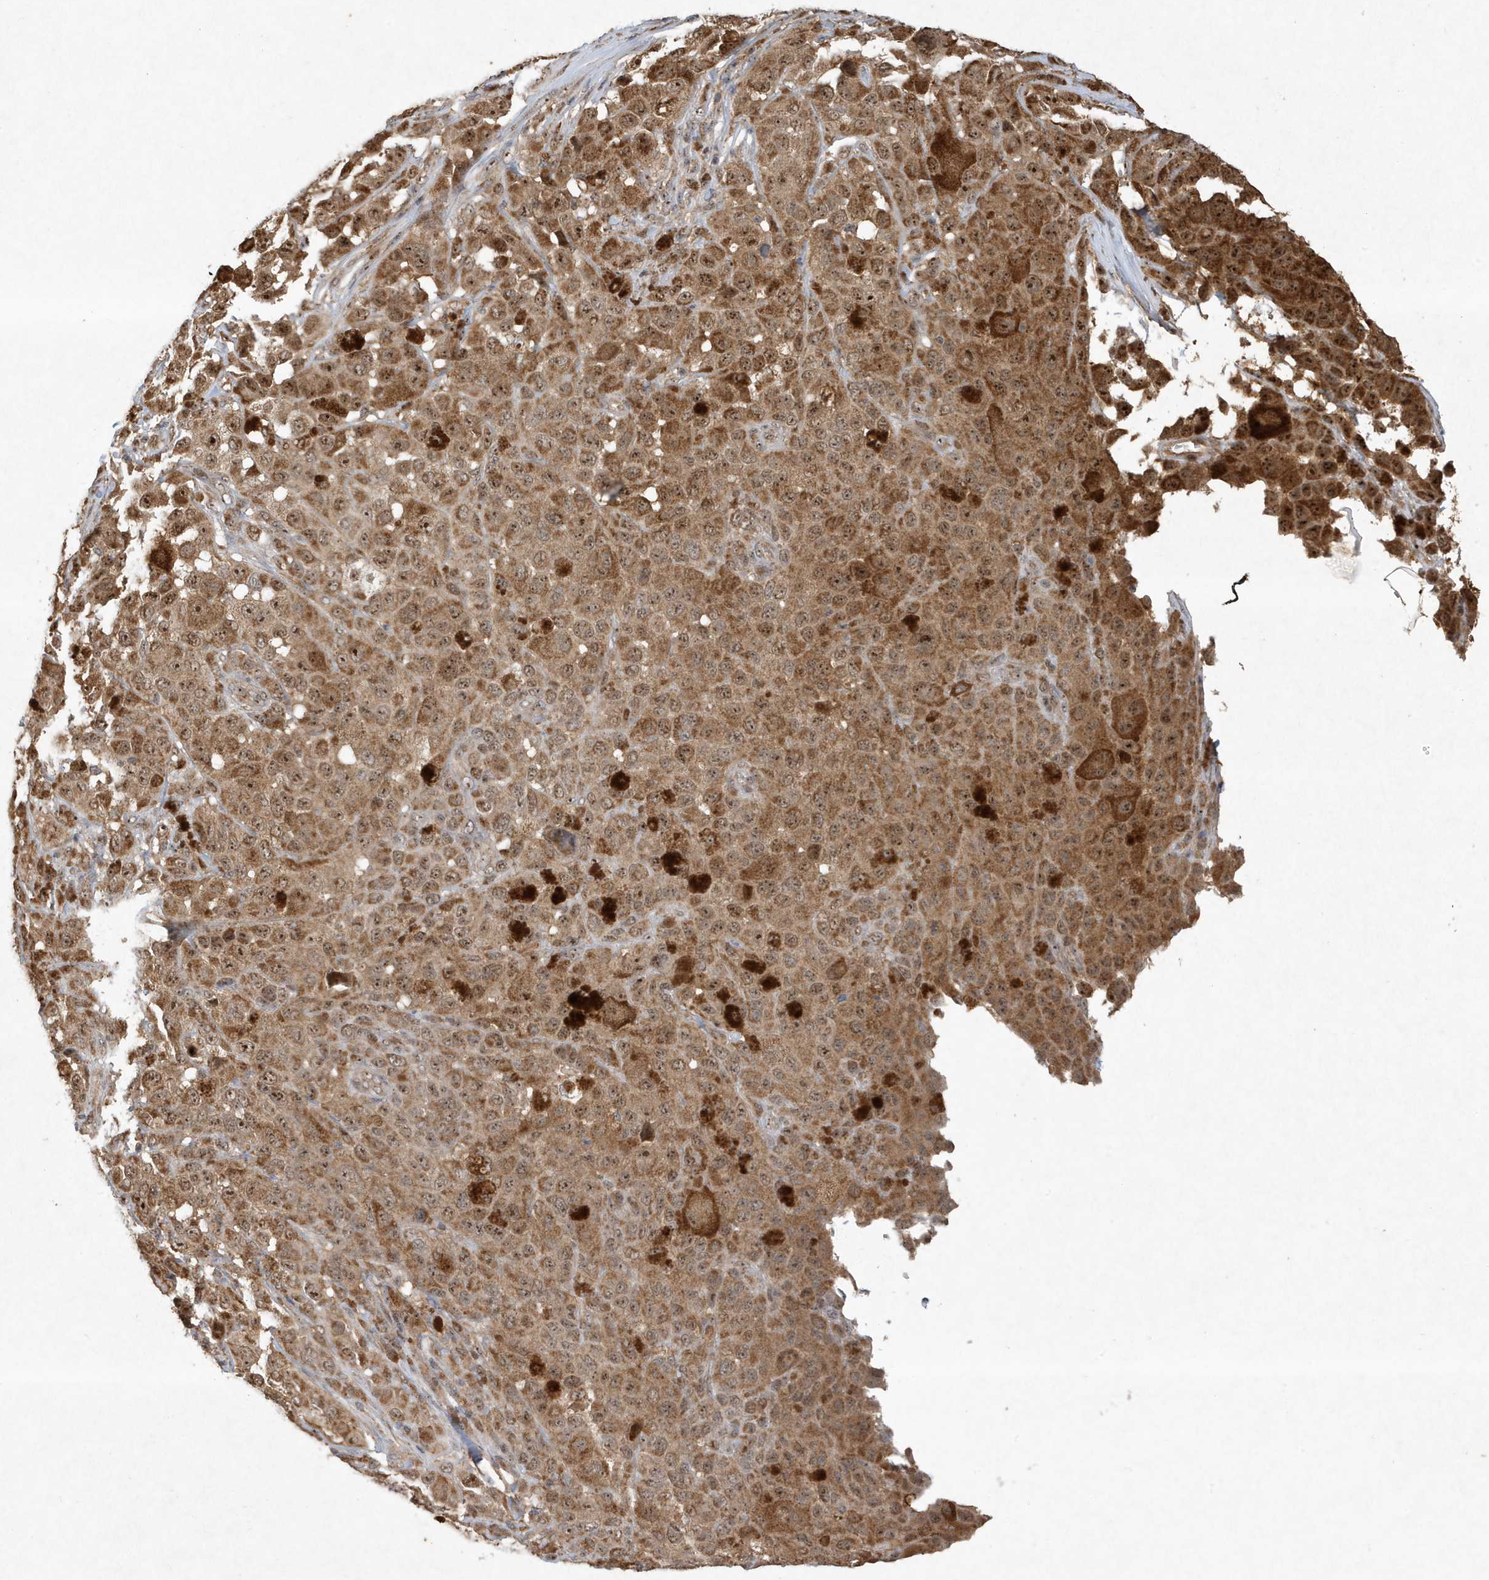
{"staining": {"intensity": "strong", "quantity": ">75%", "location": "cytoplasmic/membranous,nuclear"}, "tissue": "melanoma", "cell_type": "Tumor cells", "image_type": "cancer", "snomed": [{"axis": "morphology", "description": "Malignant melanoma, NOS"}, {"axis": "topography", "description": "Skin"}], "caption": "This image displays immunohistochemistry (IHC) staining of malignant melanoma, with high strong cytoplasmic/membranous and nuclear positivity in about >75% of tumor cells.", "gene": "ABCB9", "patient": {"sex": "male", "age": 96}}